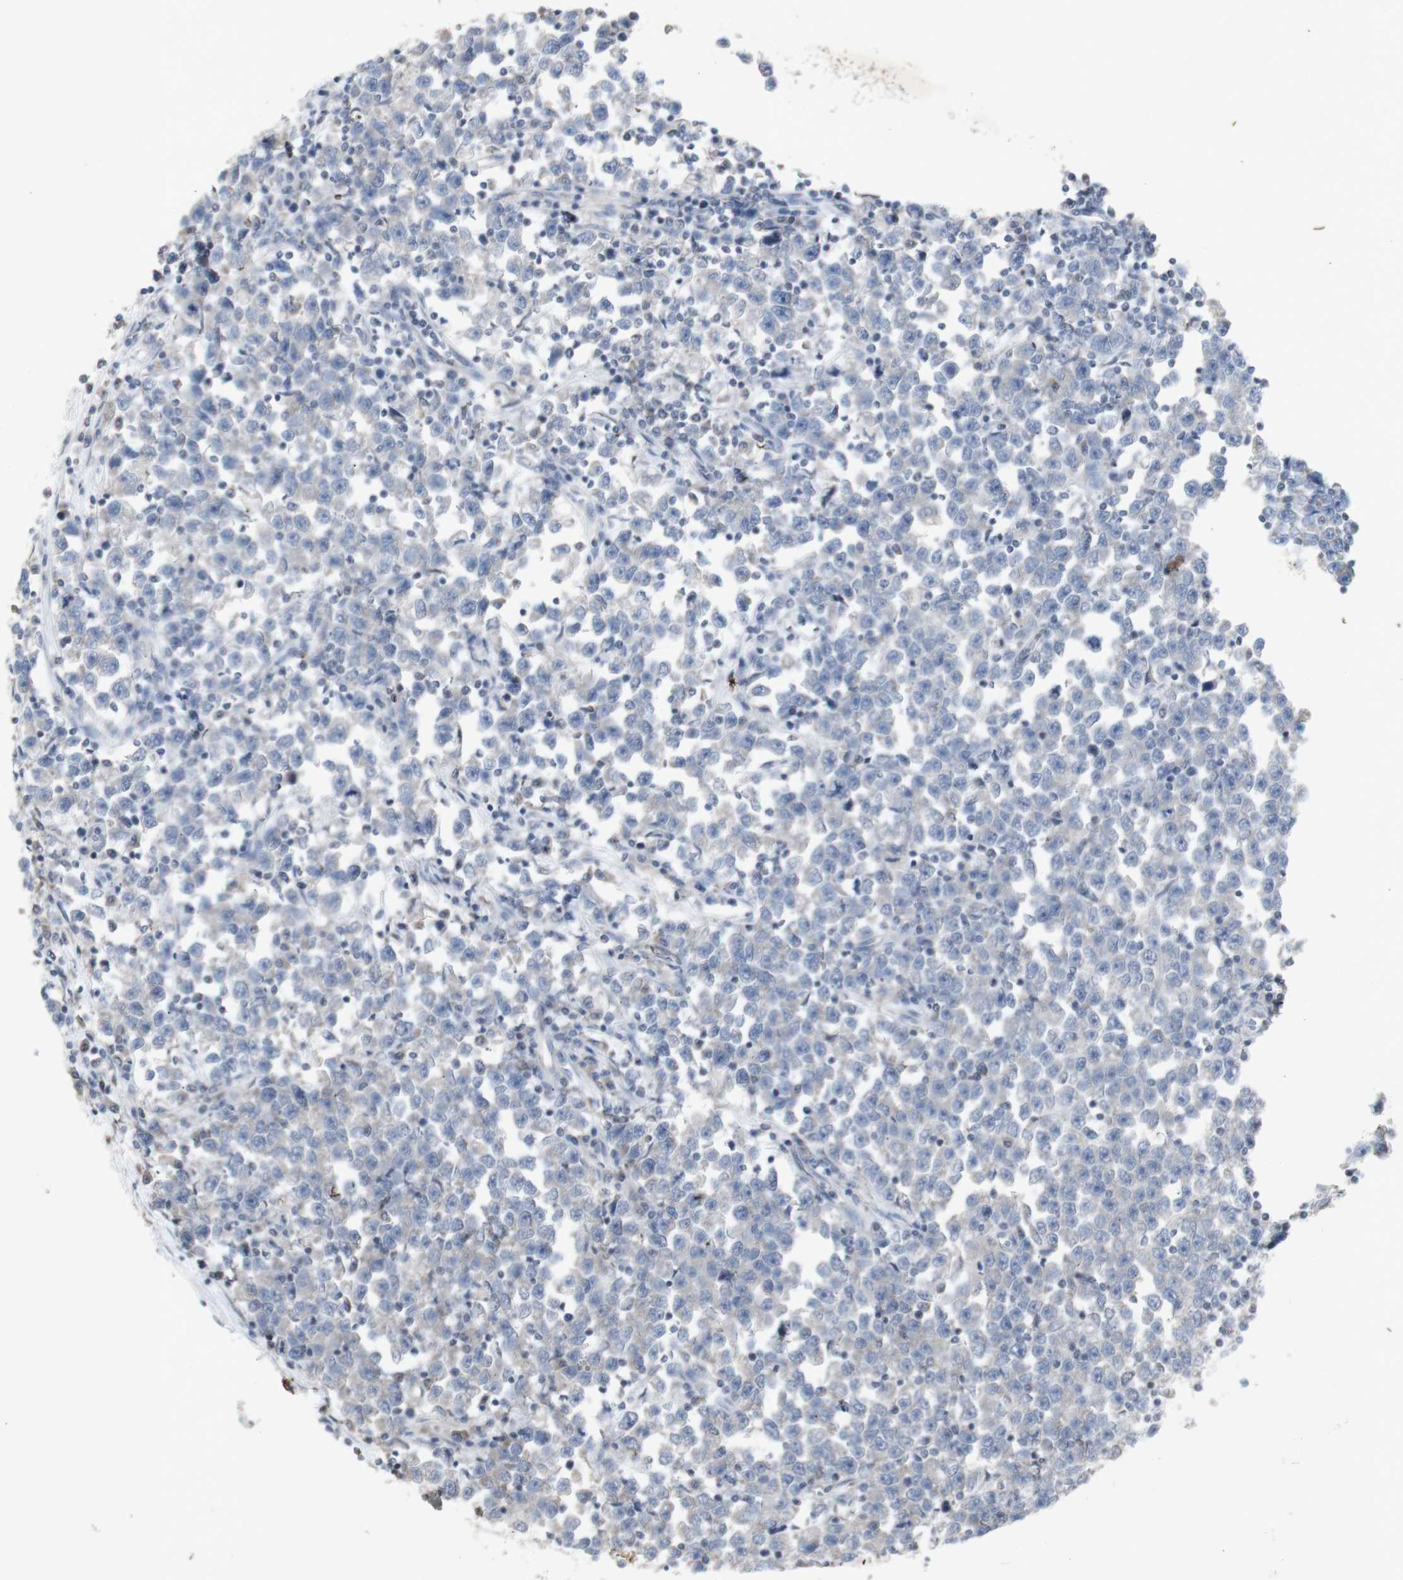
{"staining": {"intensity": "negative", "quantity": "none", "location": "none"}, "tissue": "testis cancer", "cell_type": "Tumor cells", "image_type": "cancer", "snomed": [{"axis": "morphology", "description": "Seminoma, NOS"}, {"axis": "topography", "description": "Testis"}], "caption": "This is a photomicrograph of immunohistochemistry (IHC) staining of testis cancer (seminoma), which shows no staining in tumor cells.", "gene": "INS", "patient": {"sex": "male", "age": 43}}